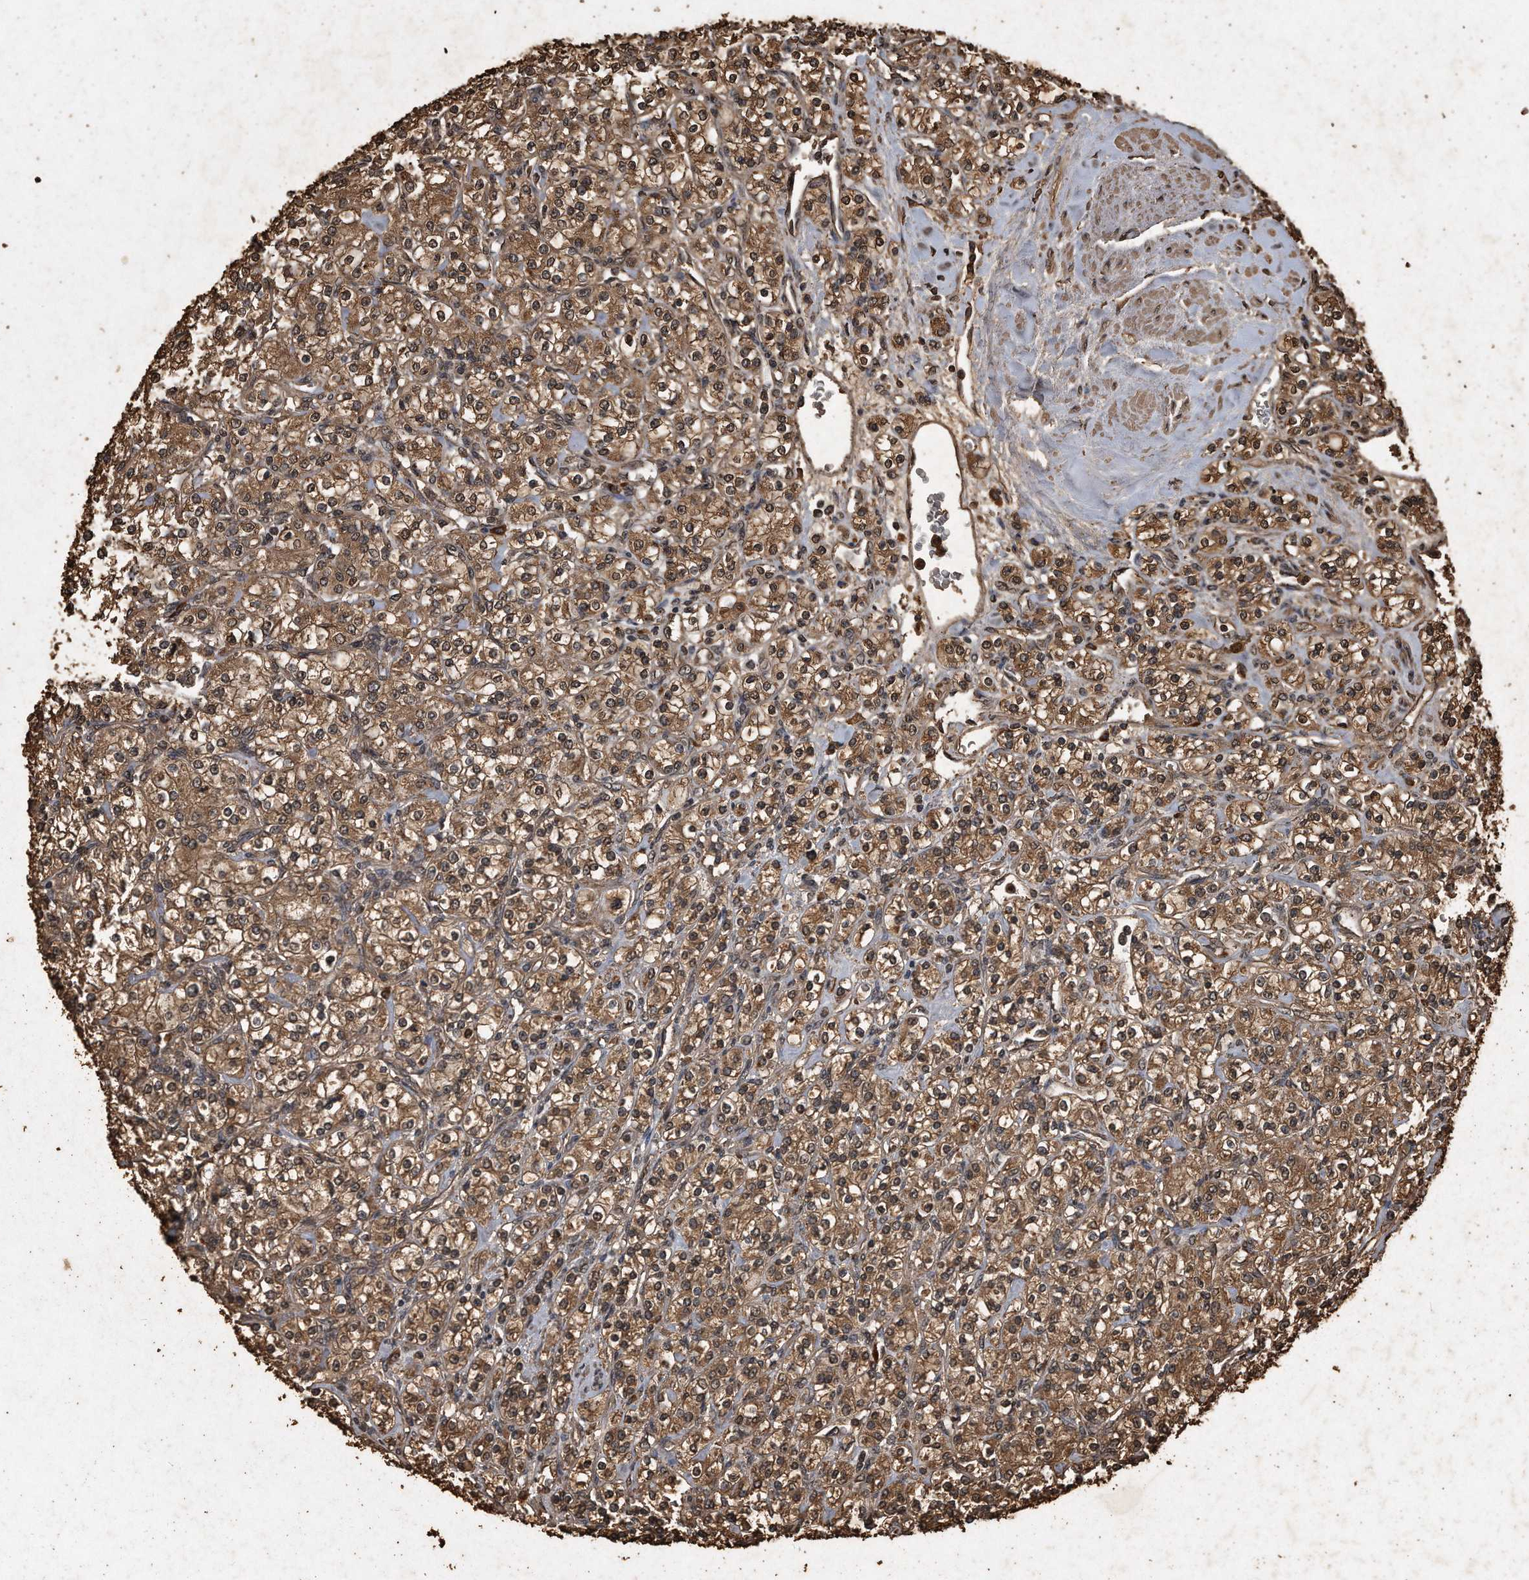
{"staining": {"intensity": "moderate", "quantity": ">75%", "location": "cytoplasmic/membranous"}, "tissue": "renal cancer", "cell_type": "Tumor cells", "image_type": "cancer", "snomed": [{"axis": "morphology", "description": "Adenocarcinoma, NOS"}, {"axis": "topography", "description": "Kidney"}], "caption": "IHC histopathology image of renal cancer (adenocarcinoma) stained for a protein (brown), which displays medium levels of moderate cytoplasmic/membranous positivity in about >75% of tumor cells.", "gene": "CFLAR", "patient": {"sex": "male", "age": 77}}